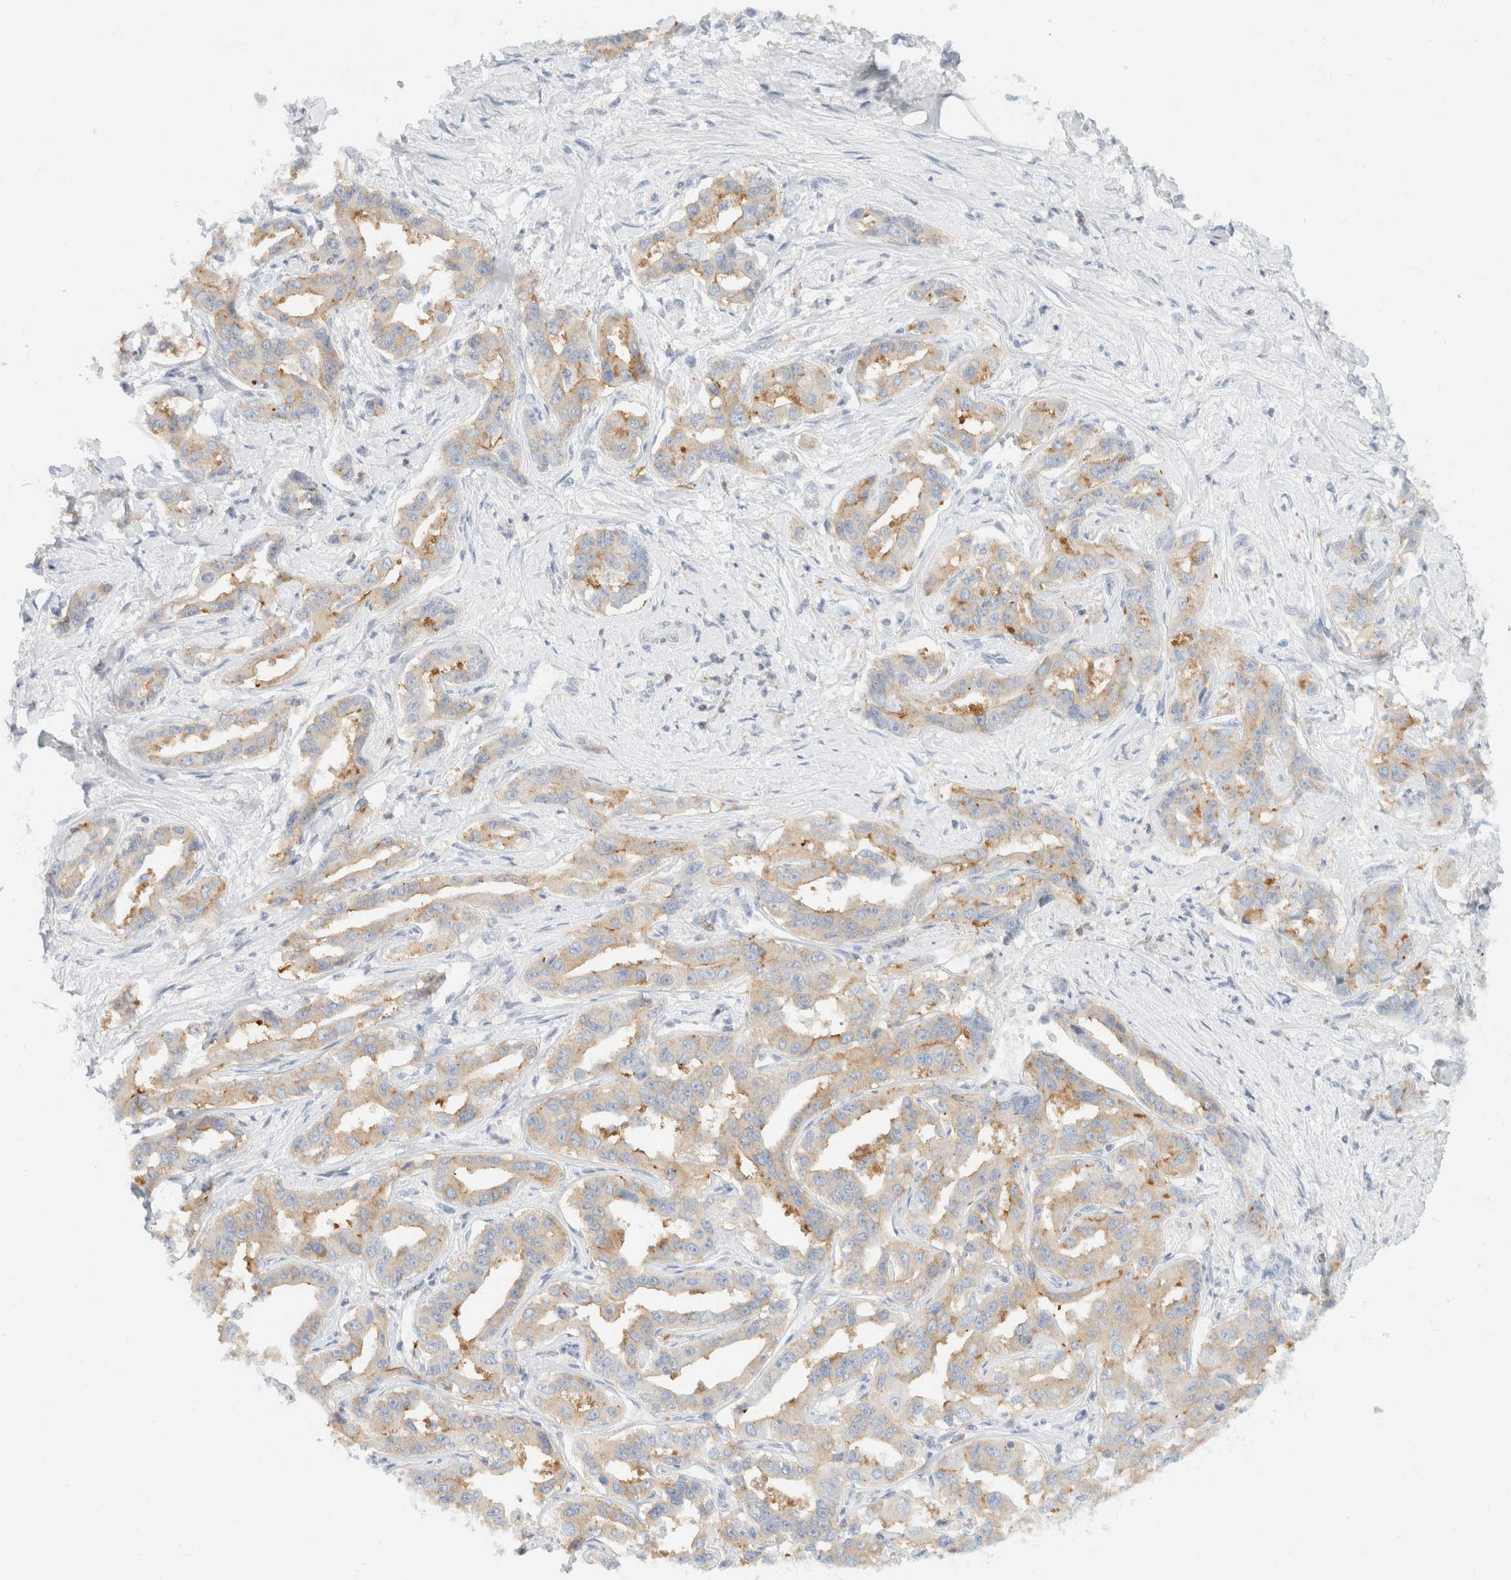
{"staining": {"intensity": "weak", "quantity": "<25%", "location": "cytoplasmic/membranous"}, "tissue": "liver cancer", "cell_type": "Tumor cells", "image_type": "cancer", "snomed": [{"axis": "morphology", "description": "Cholangiocarcinoma"}, {"axis": "topography", "description": "Liver"}], "caption": "Immunohistochemistry (IHC) micrograph of human liver cancer (cholangiocarcinoma) stained for a protein (brown), which shows no expression in tumor cells.", "gene": "SH3GLB2", "patient": {"sex": "male", "age": 59}}